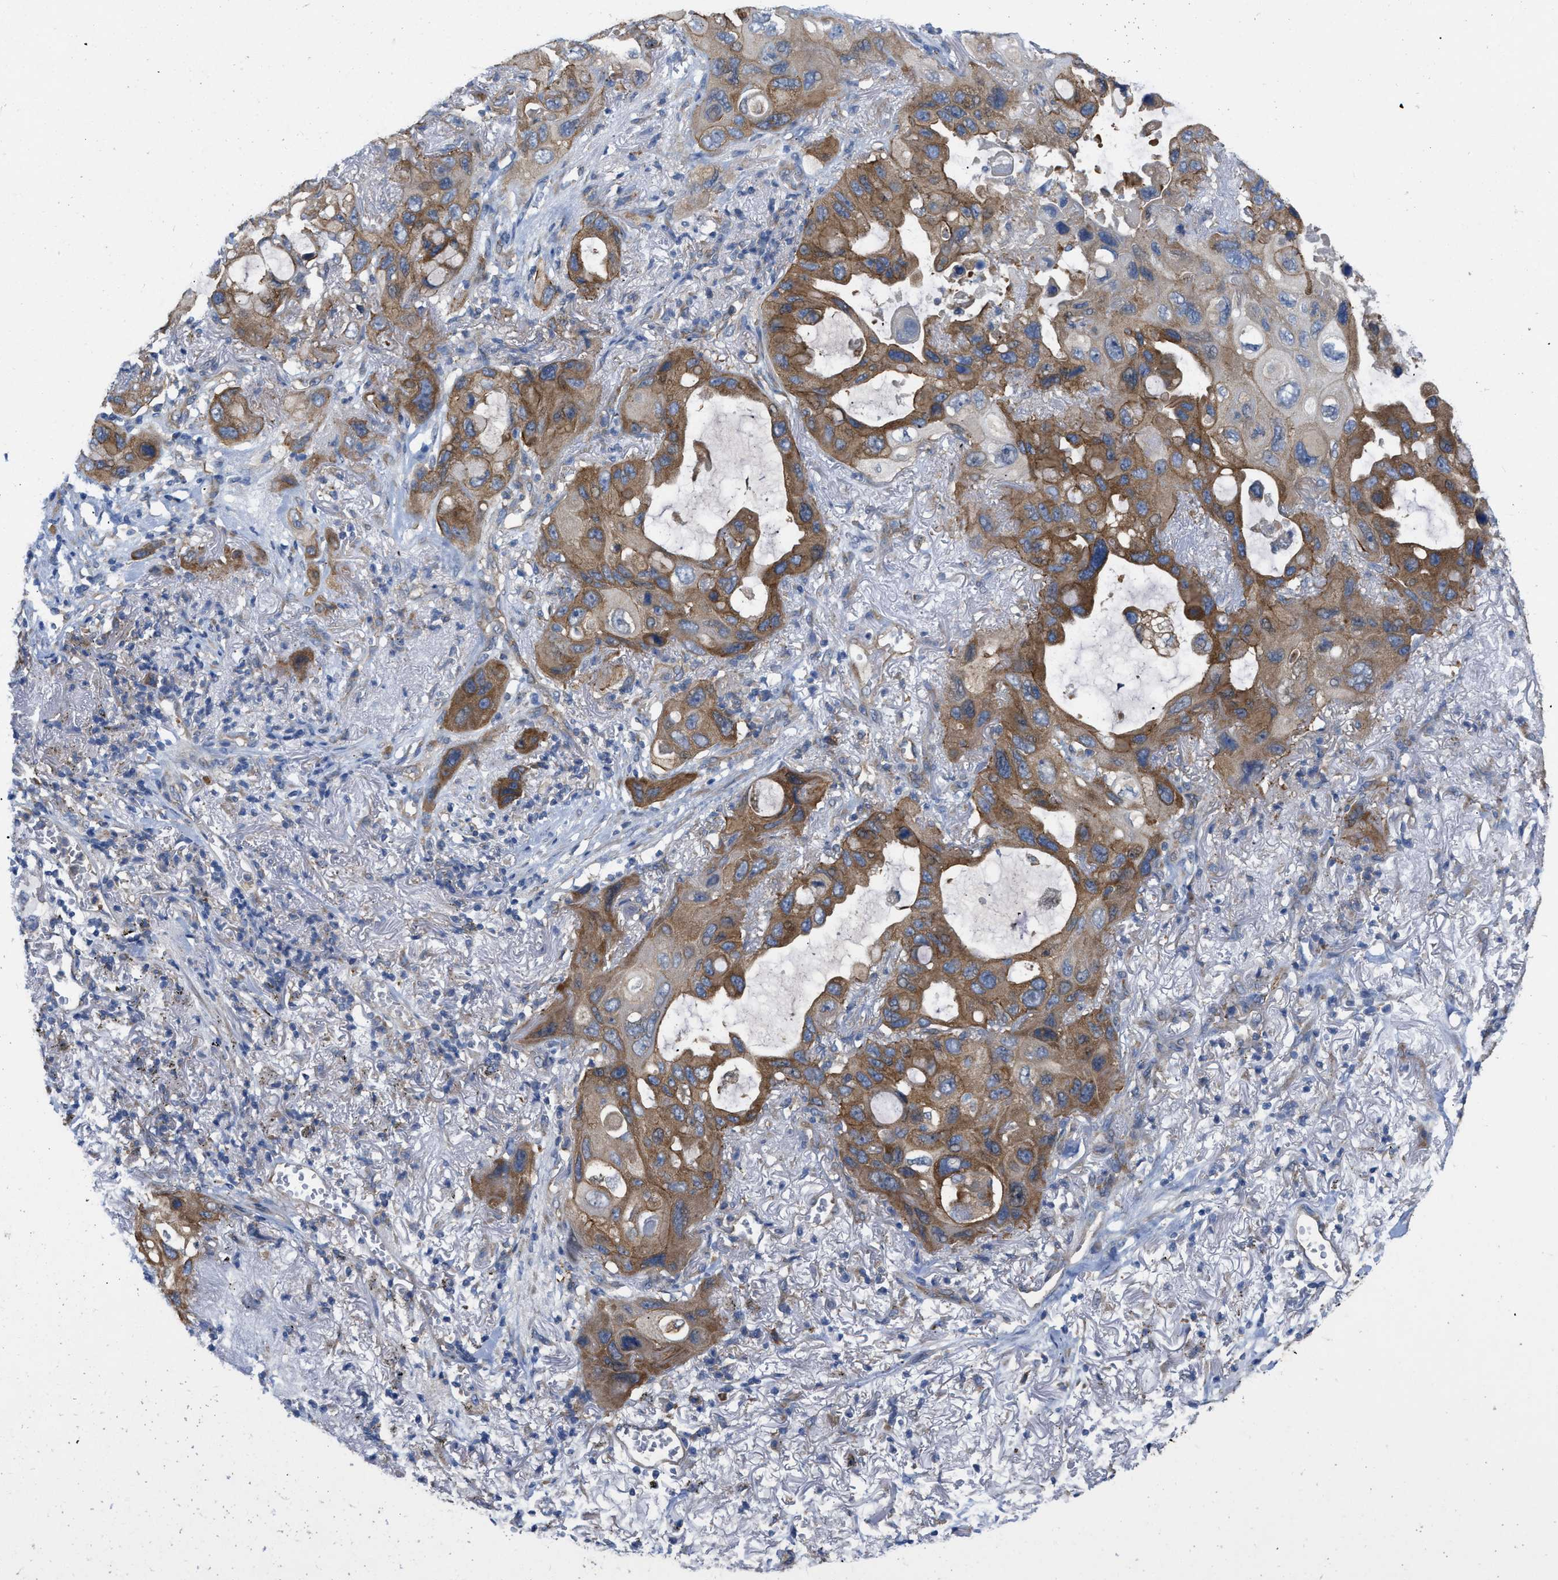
{"staining": {"intensity": "moderate", "quantity": ">75%", "location": "cytoplasmic/membranous"}, "tissue": "lung cancer", "cell_type": "Tumor cells", "image_type": "cancer", "snomed": [{"axis": "morphology", "description": "Squamous cell carcinoma, NOS"}, {"axis": "topography", "description": "Lung"}], "caption": "Immunohistochemical staining of human lung cancer (squamous cell carcinoma) displays moderate cytoplasmic/membranous protein positivity in approximately >75% of tumor cells. Using DAB (brown) and hematoxylin (blue) stains, captured at high magnification using brightfield microscopy.", "gene": "TMEM131", "patient": {"sex": "female", "age": 73}}